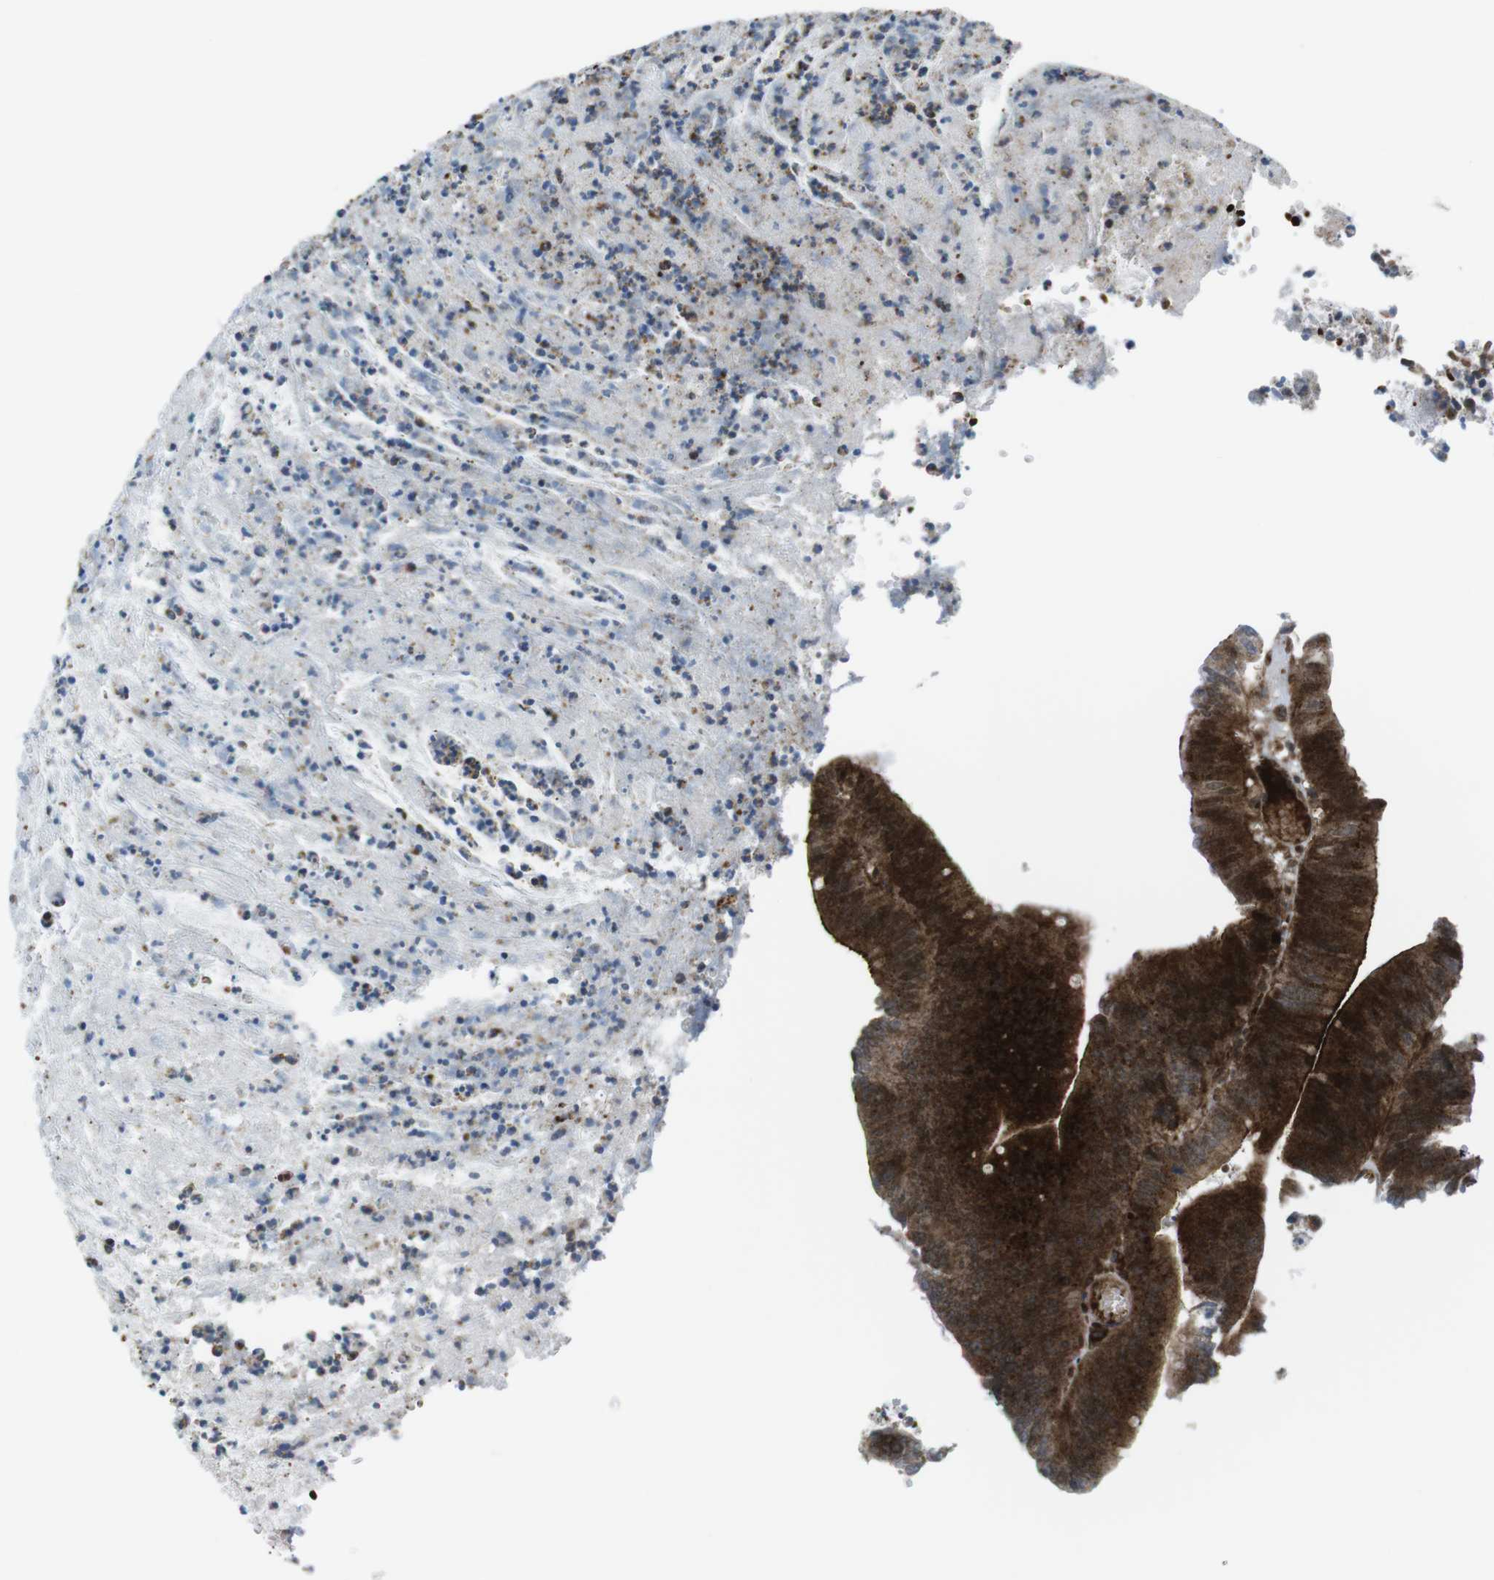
{"staining": {"intensity": "strong", "quantity": "25%-75%", "location": "cytoplasmic/membranous"}, "tissue": "colorectal cancer", "cell_type": "Tumor cells", "image_type": "cancer", "snomed": [{"axis": "morphology", "description": "Adenocarcinoma, NOS"}, {"axis": "topography", "description": "Rectum"}], "caption": "The image shows a brown stain indicating the presence of a protein in the cytoplasmic/membranous of tumor cells in colorectal cancer (adenocarcinoma). (DAB (3,3'-diaminobenzidine) IHC, brown staining for protein, blue staining for nuclei).", "gene": "CUL7", "patient": {"sex": "female", "age": 66}}